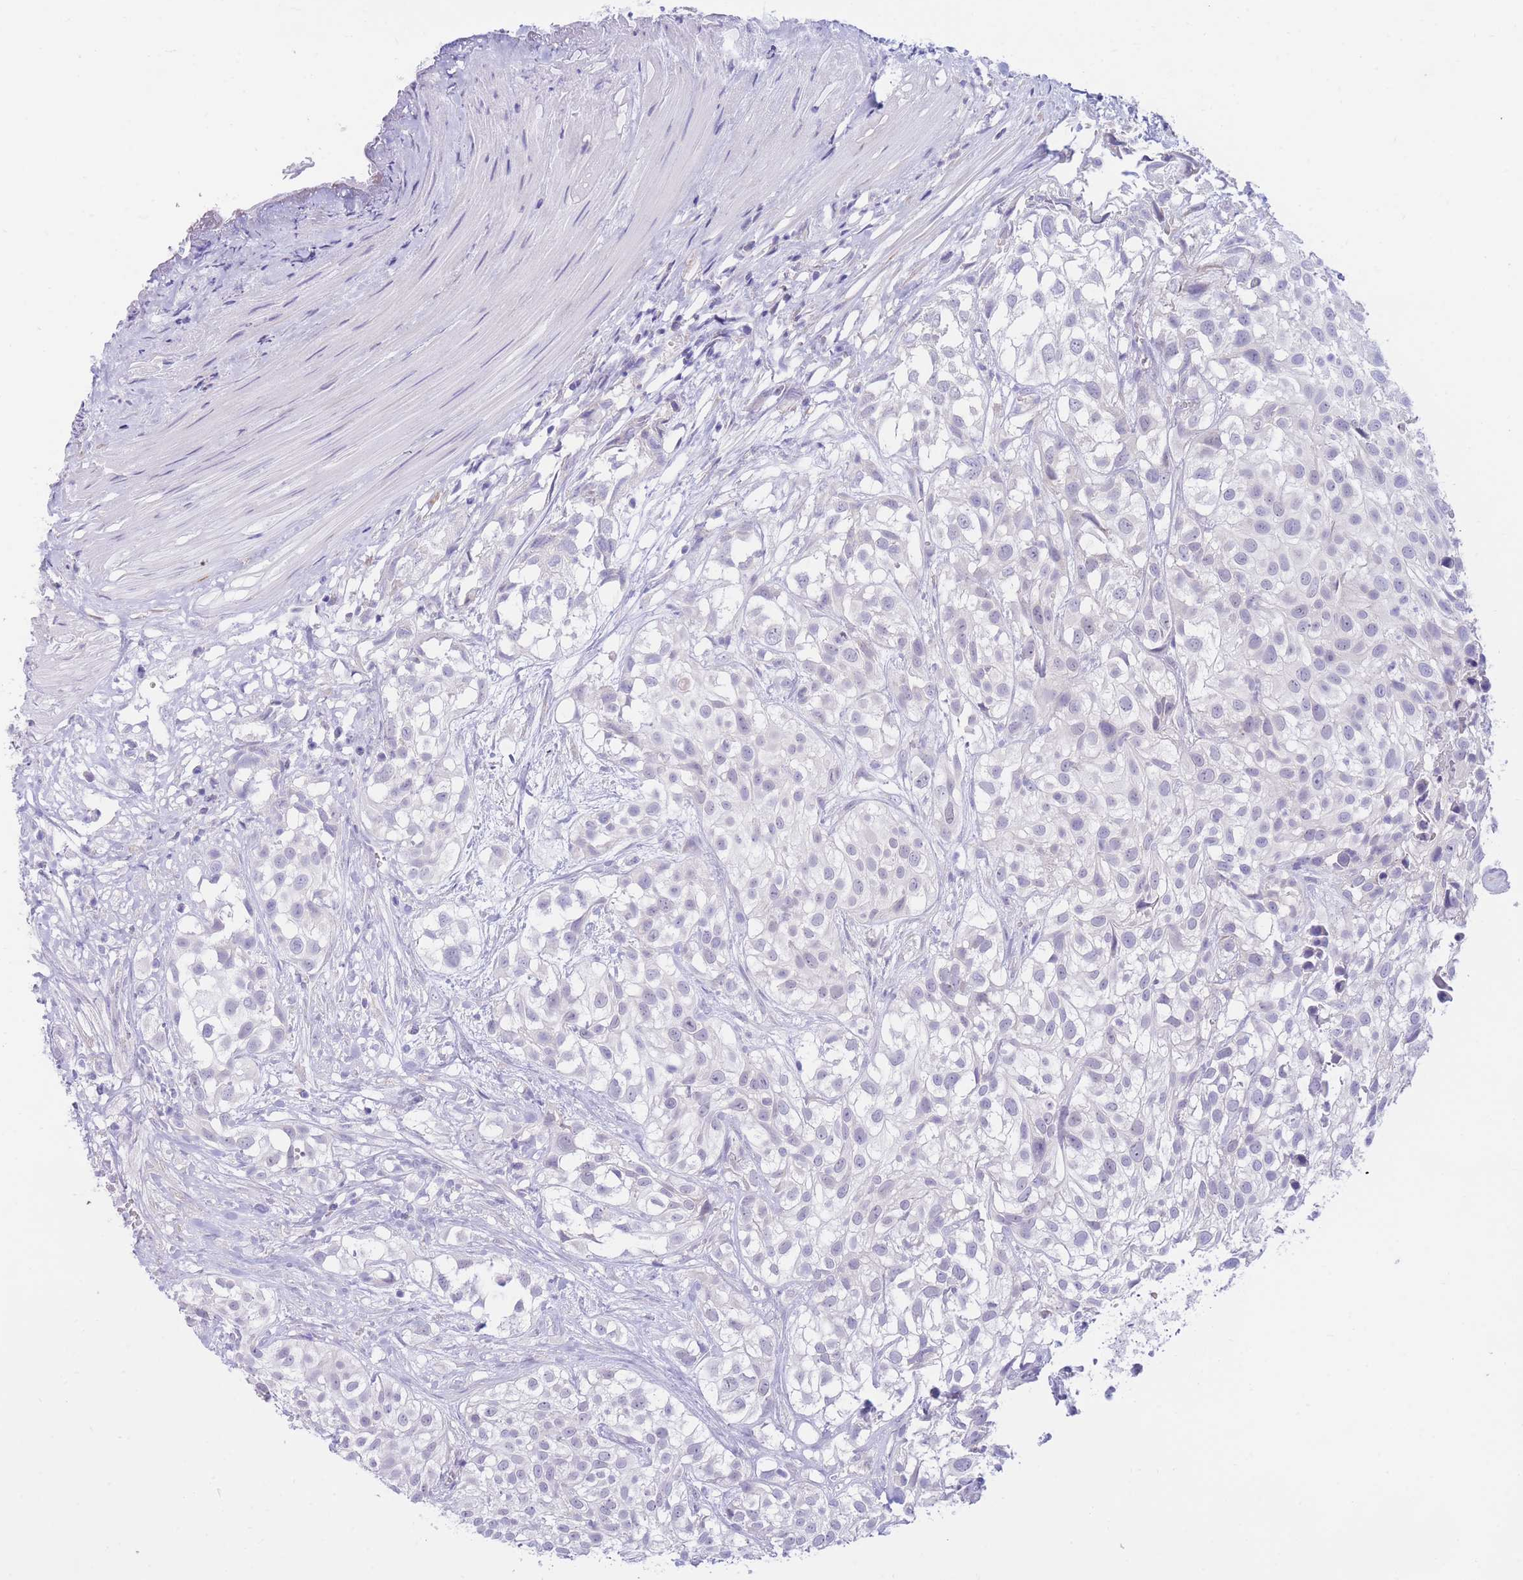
{"staining": {"intensity": "negative", "quantity": "none", "location": "none"}, "tissue": "urothelial cancer", "cell_type": "Tumor cells", "image_type": "cancer", "snomed": [{"axis": "morphology", "description": "Urothelial carcinoma, High grade"}, {"axis": "topography", "description": "Urinary bladder"}], "caption": "Immunohistochemistry of high-grade urothelial carcinoma exhibits no staining in tumor cells.", "gene": "SSUH2", "patient": {"sex": "male", "age": 56}}